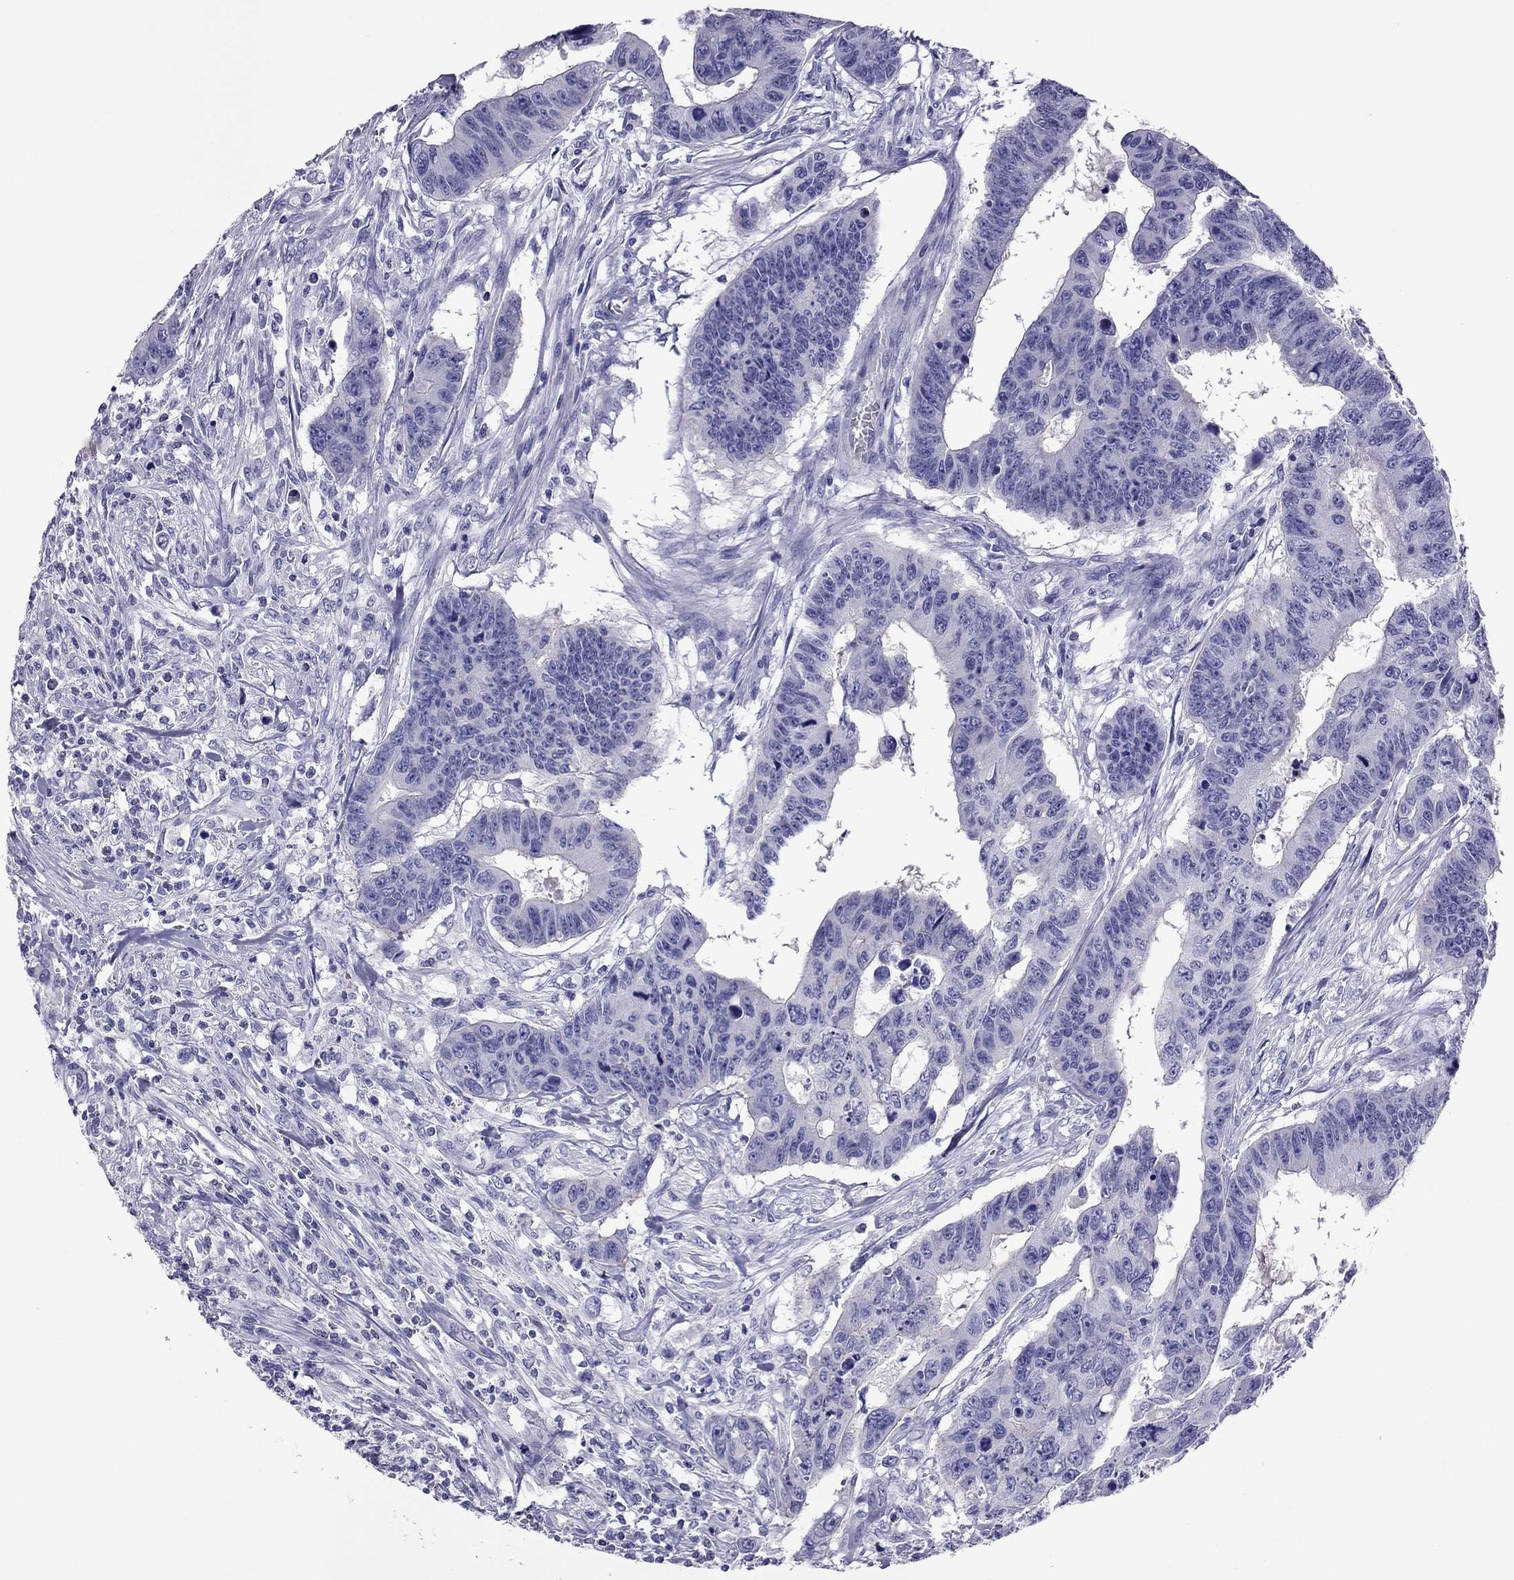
{"staining": {"intensity": "negative", "quantity": "none", "location": "none"}, "tissue": "colorectal cancer", "cell_type": "Tumor cells", "image_type": "cancer", "snomed": [{"axis": "morphology", "description": "Adenocarcinoma, NOS"}, {"axis": "topography", "description": "Rectum"}], "caption": "The photomicrograph reveals no significant staining in tumor cells of colorectal cancer (adenocarcinoma).", "gene": "MYL11", "patient": {"sex": "female", "age": 85}}